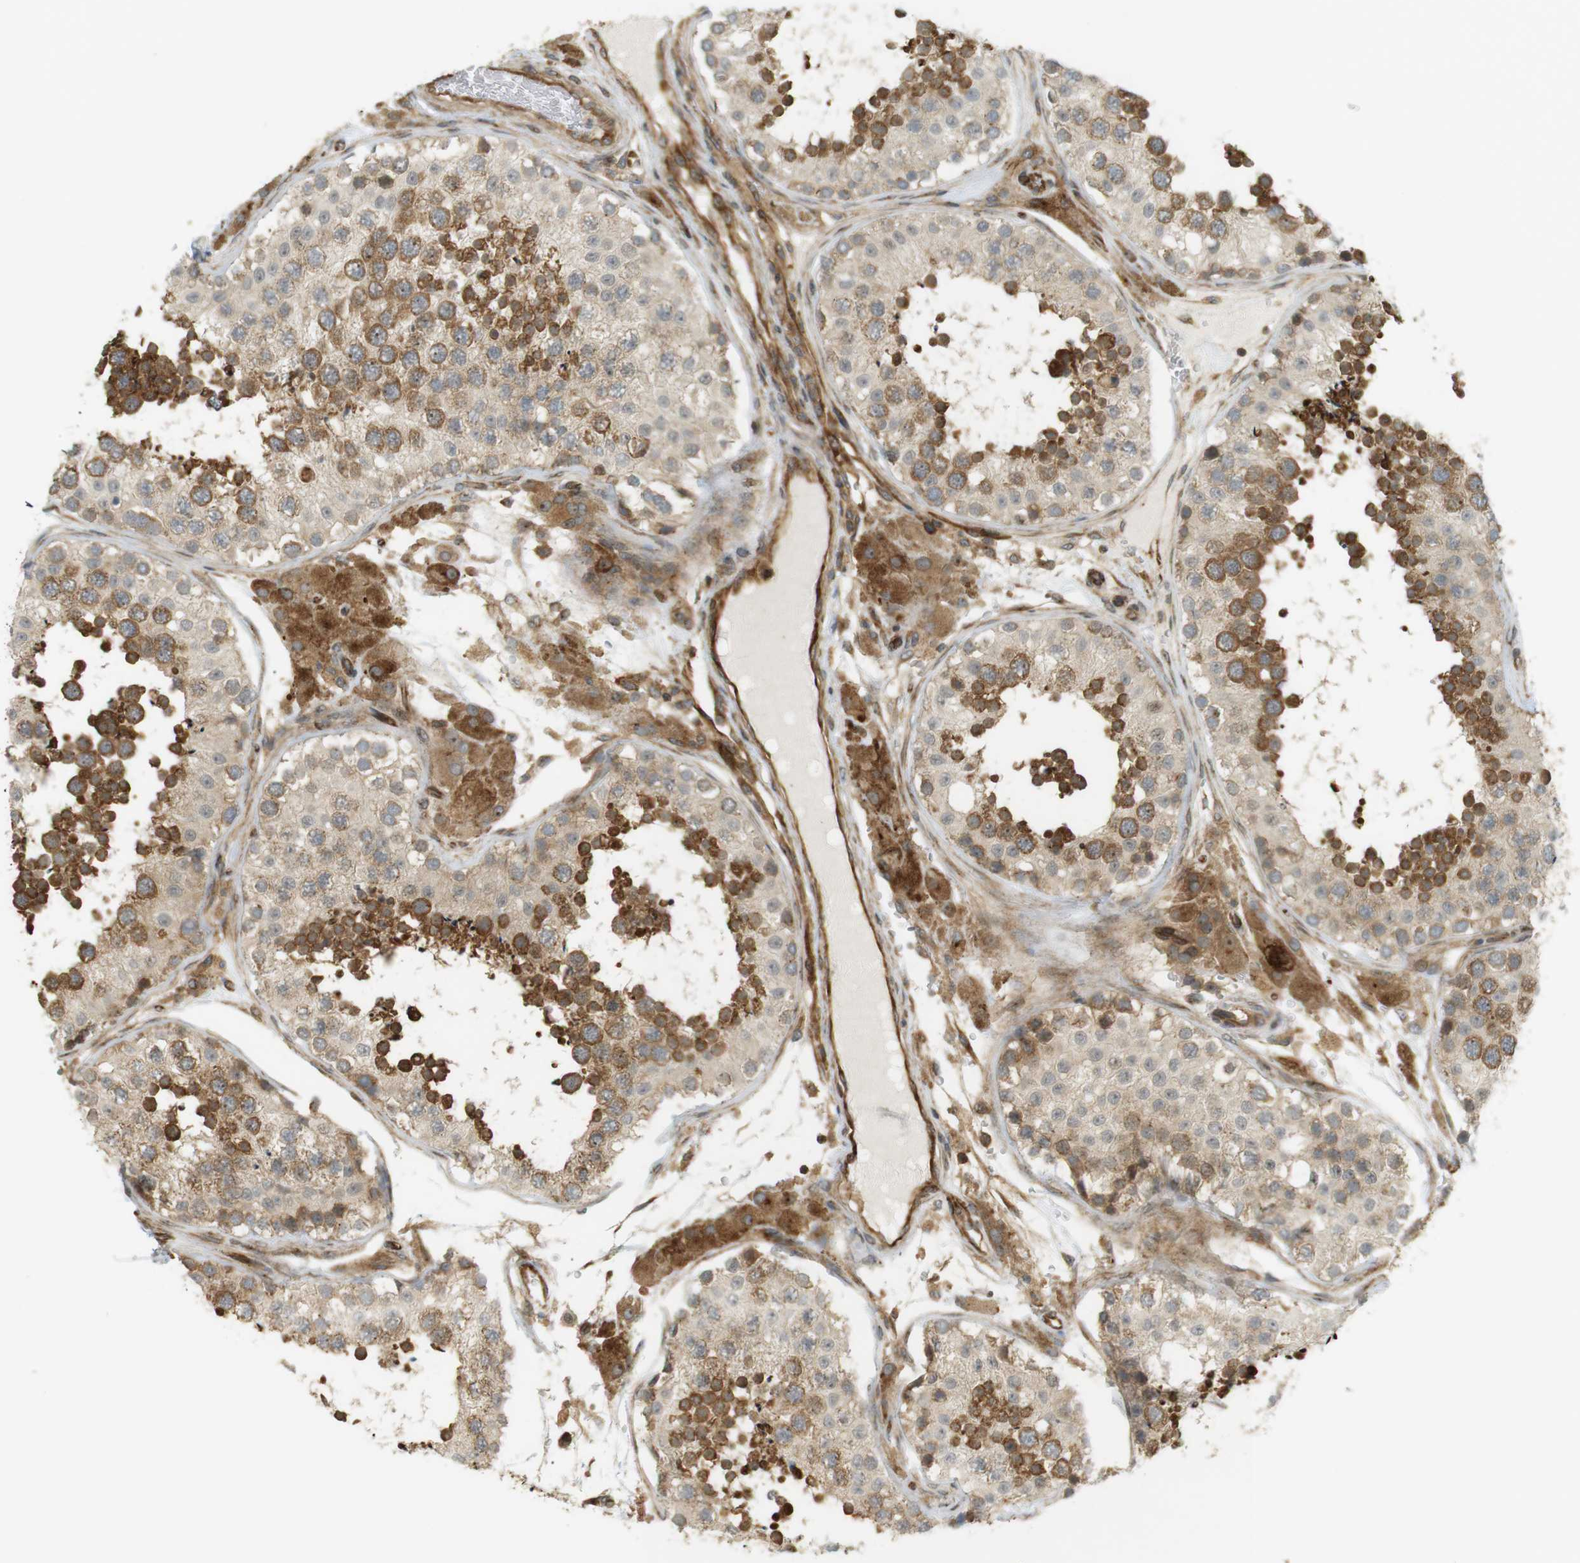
{"staining": {"intensity": "moderate", "quantity": "25%-75%", "location": "cytoplasmic/membranous"}, "tissue": "testis", "cell_type": "Cells in seminiferous ducts", "image_type": "normal", "snomed": [{"axis": "morphology", "description": "Normal tissue, NOS"}, {"axis": "topography", "description": "Testis"}], "caption": "Immunohistochemical staining of unremarkable human testis displays 25%-75% levels of moderate cytoplasmic/membranous protein positivity in approximately 25%-75% of cells in seminiferous ducts. Nuclei are stained in blue.", "gene": "PA2G4", "patient": {"sex": "male", "age": 26}}